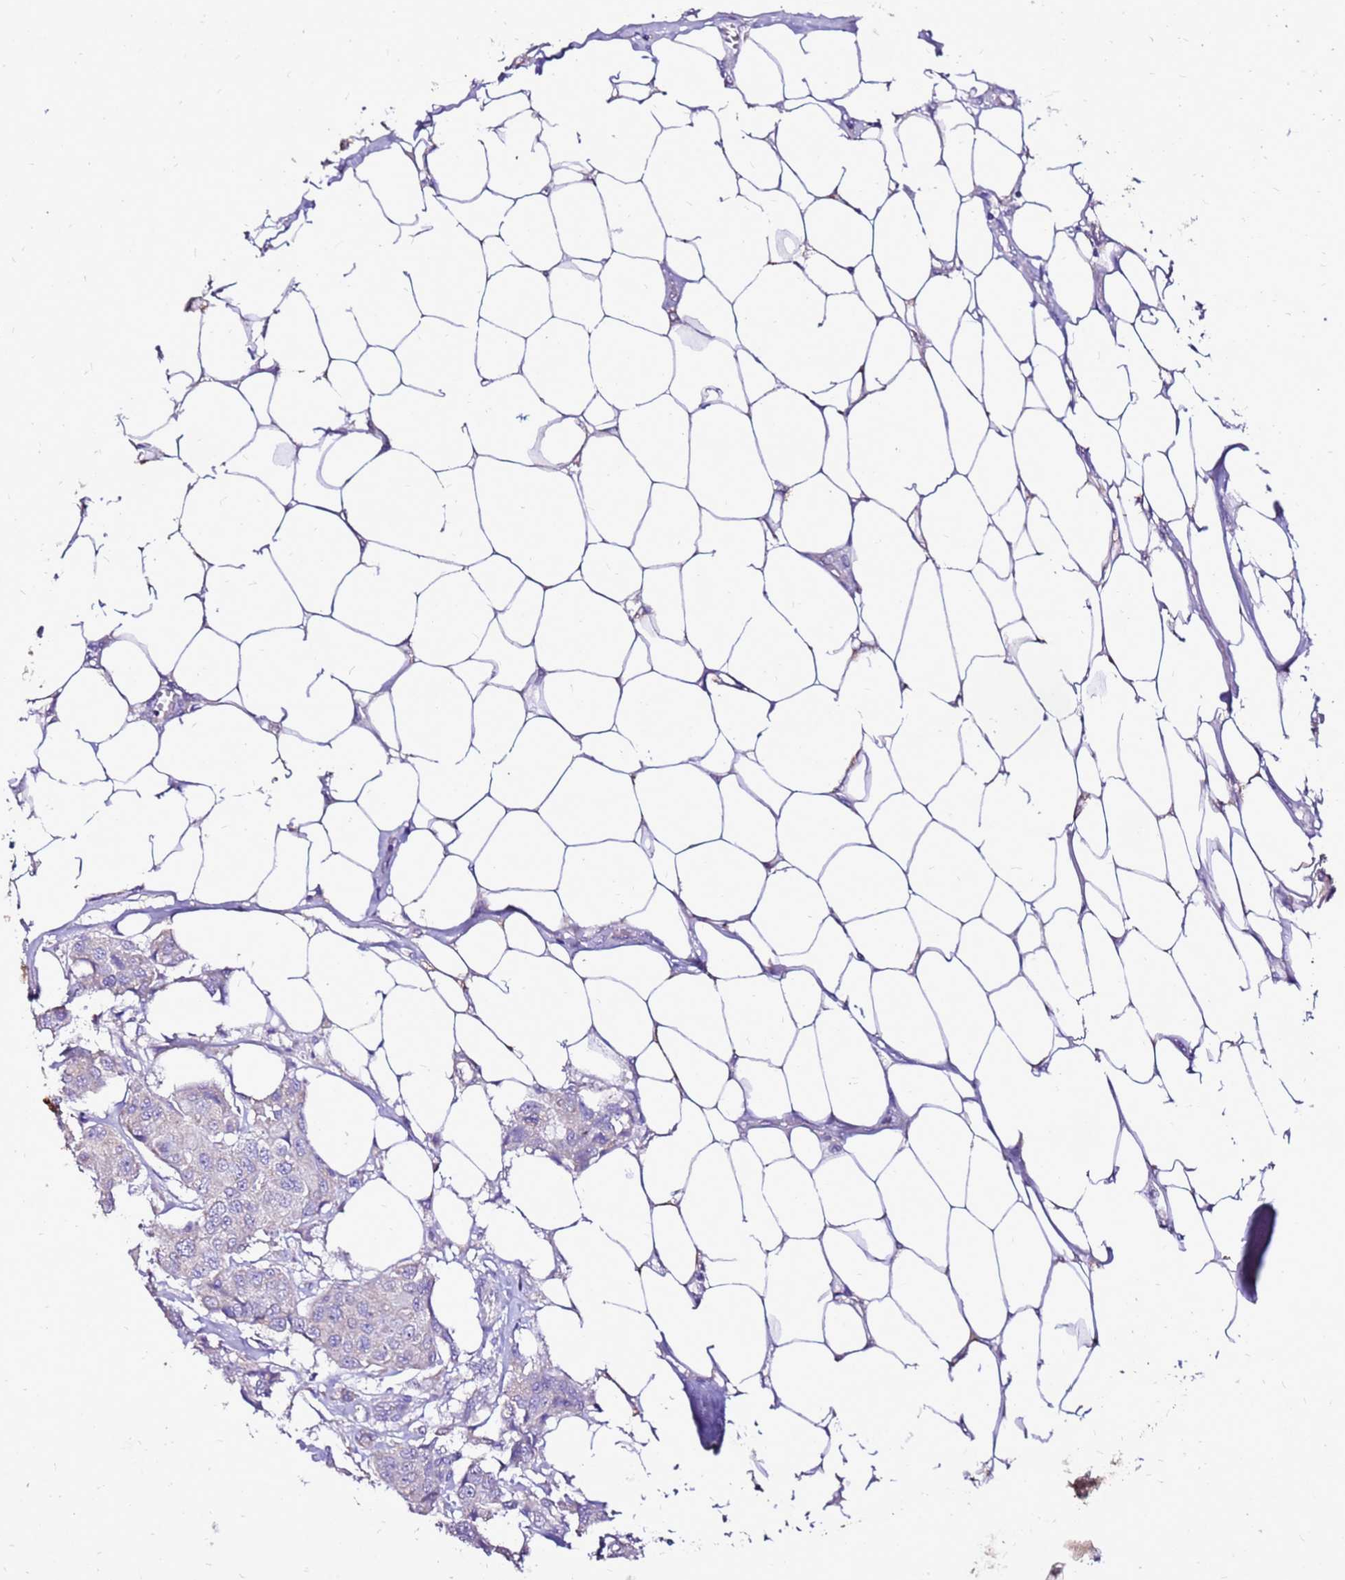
{"staining": {"intensity": "moderate", "quantity": "25%-75%", "location": "cytoplasmic/membranous"}, "tissue": "breast cancer", "cell_type": "Tumor cells", "image_type": "cancer", "snomed": [{"axis": "morphology", "description": "Duct carcinoma"}, {"axis": "topography", "description": "Breast"}, {"axis": "topography", "description": "Lymph node"}], "caption": "High-power microscopy captured an immunohistochemistry (IHC) histopathology image of breast cancer (intraductal carcinoma), revealing moderate cytoplasmic/membranous staining in about 25%-75% of tumor cells. The protein is stained brown, and the nuclei are stained in blue (DAB IHC with brightfield microscopy, high magnification).", "gene": "TMEM106C", "patient": {"sex": "female", "age": 80}}